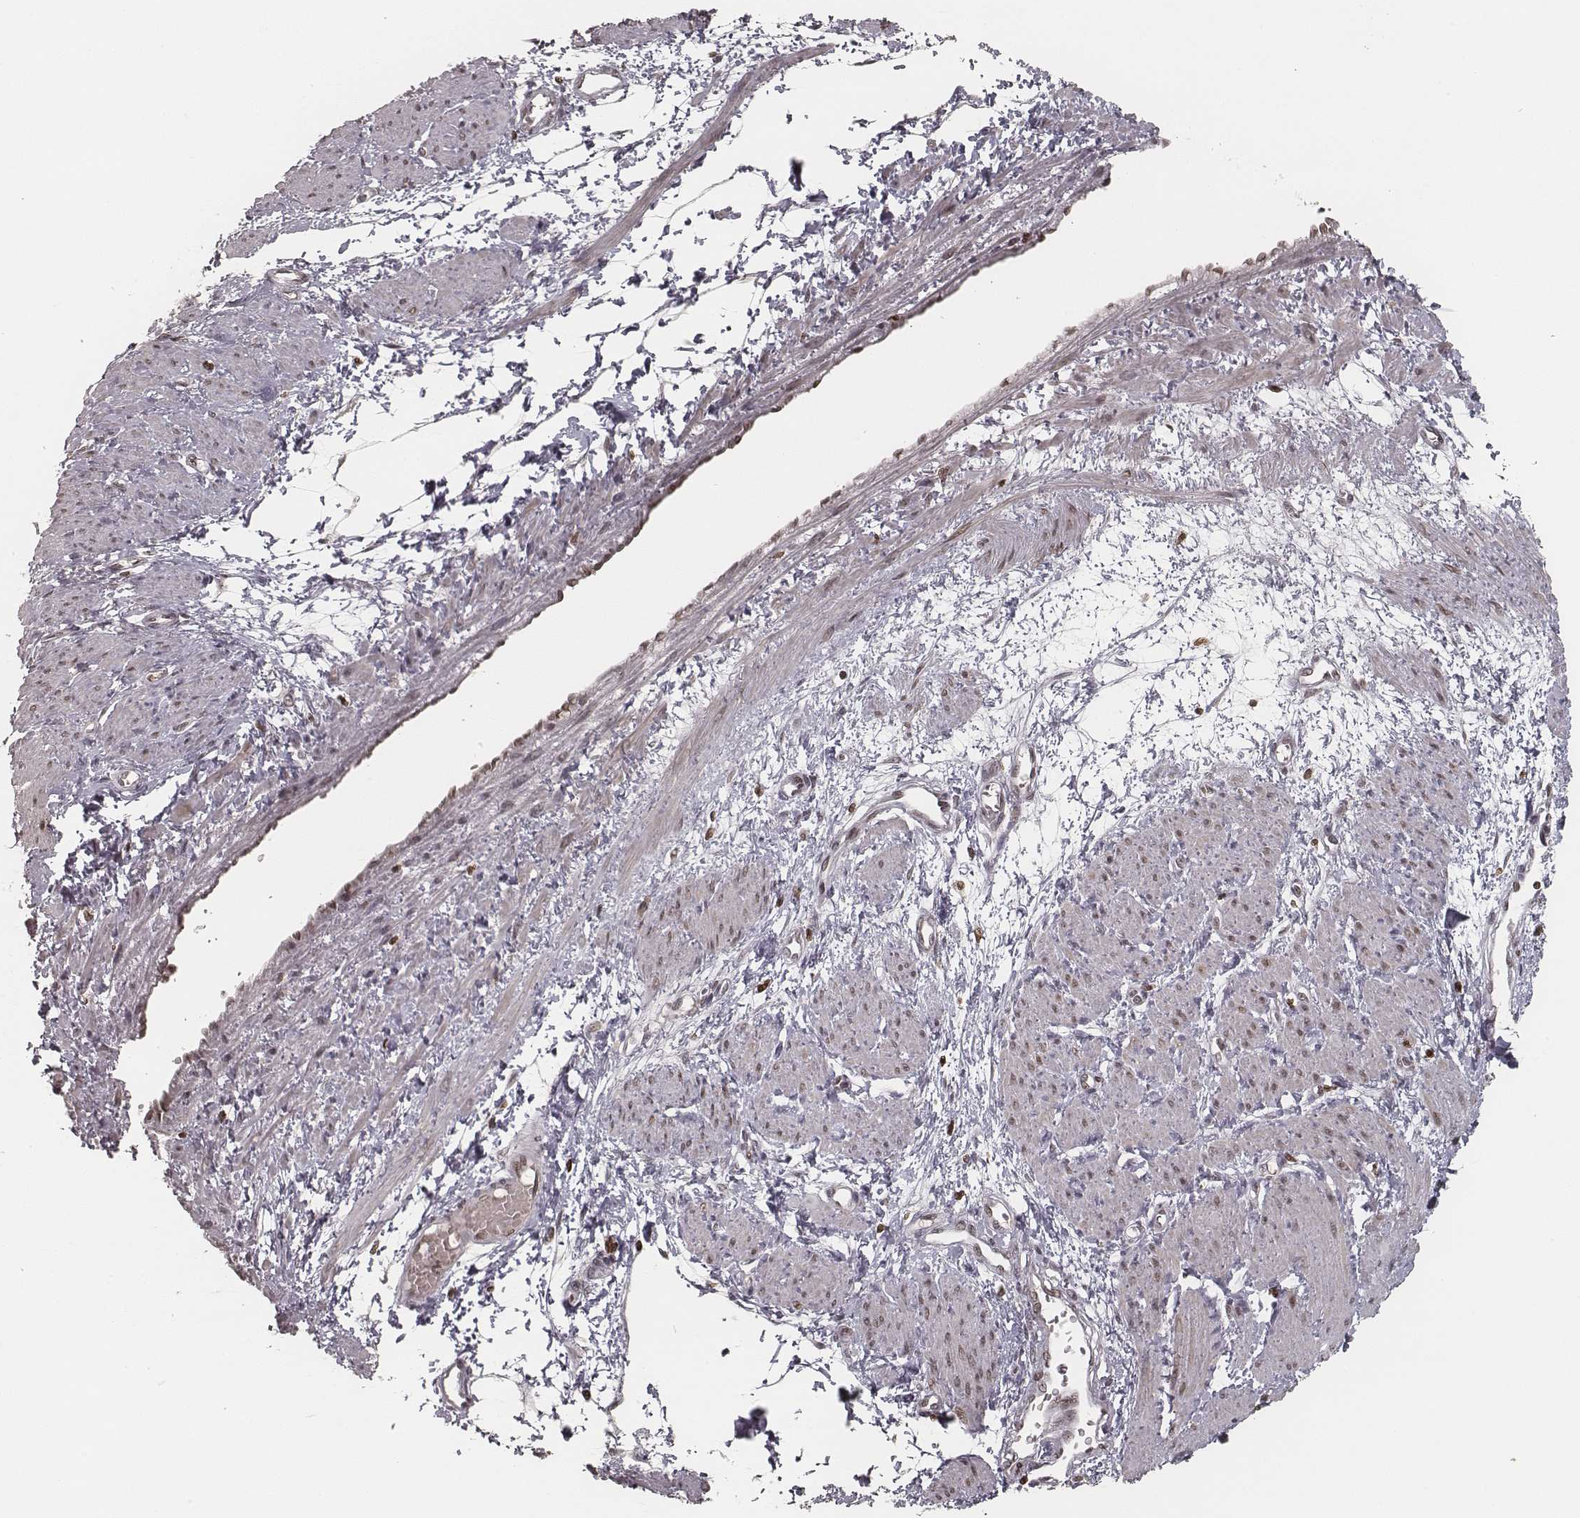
{"staining": {"intensity": "weak", "quantity": ">75%", "location": "nuclear"}, "tissue": "smooth muscle", "cell_type": "Smooth muscle cells", "image_type": "normal", "snomed": [{"axis": "morphology", "description": "Normal tissue, NOS"}, {"axis": "topography", "description": "Smooth muscle"}, {"axis": "topography", "description": "Uterus"}], "caption": "Immunohistochemistry (IHC) of unremarkable smooth muscle displays low levels of weak nuclear positivity in approximately >75% of smooth muscle cells.", "gene": "HMGA2", "patient": {"sex": "female", "age": 39}}